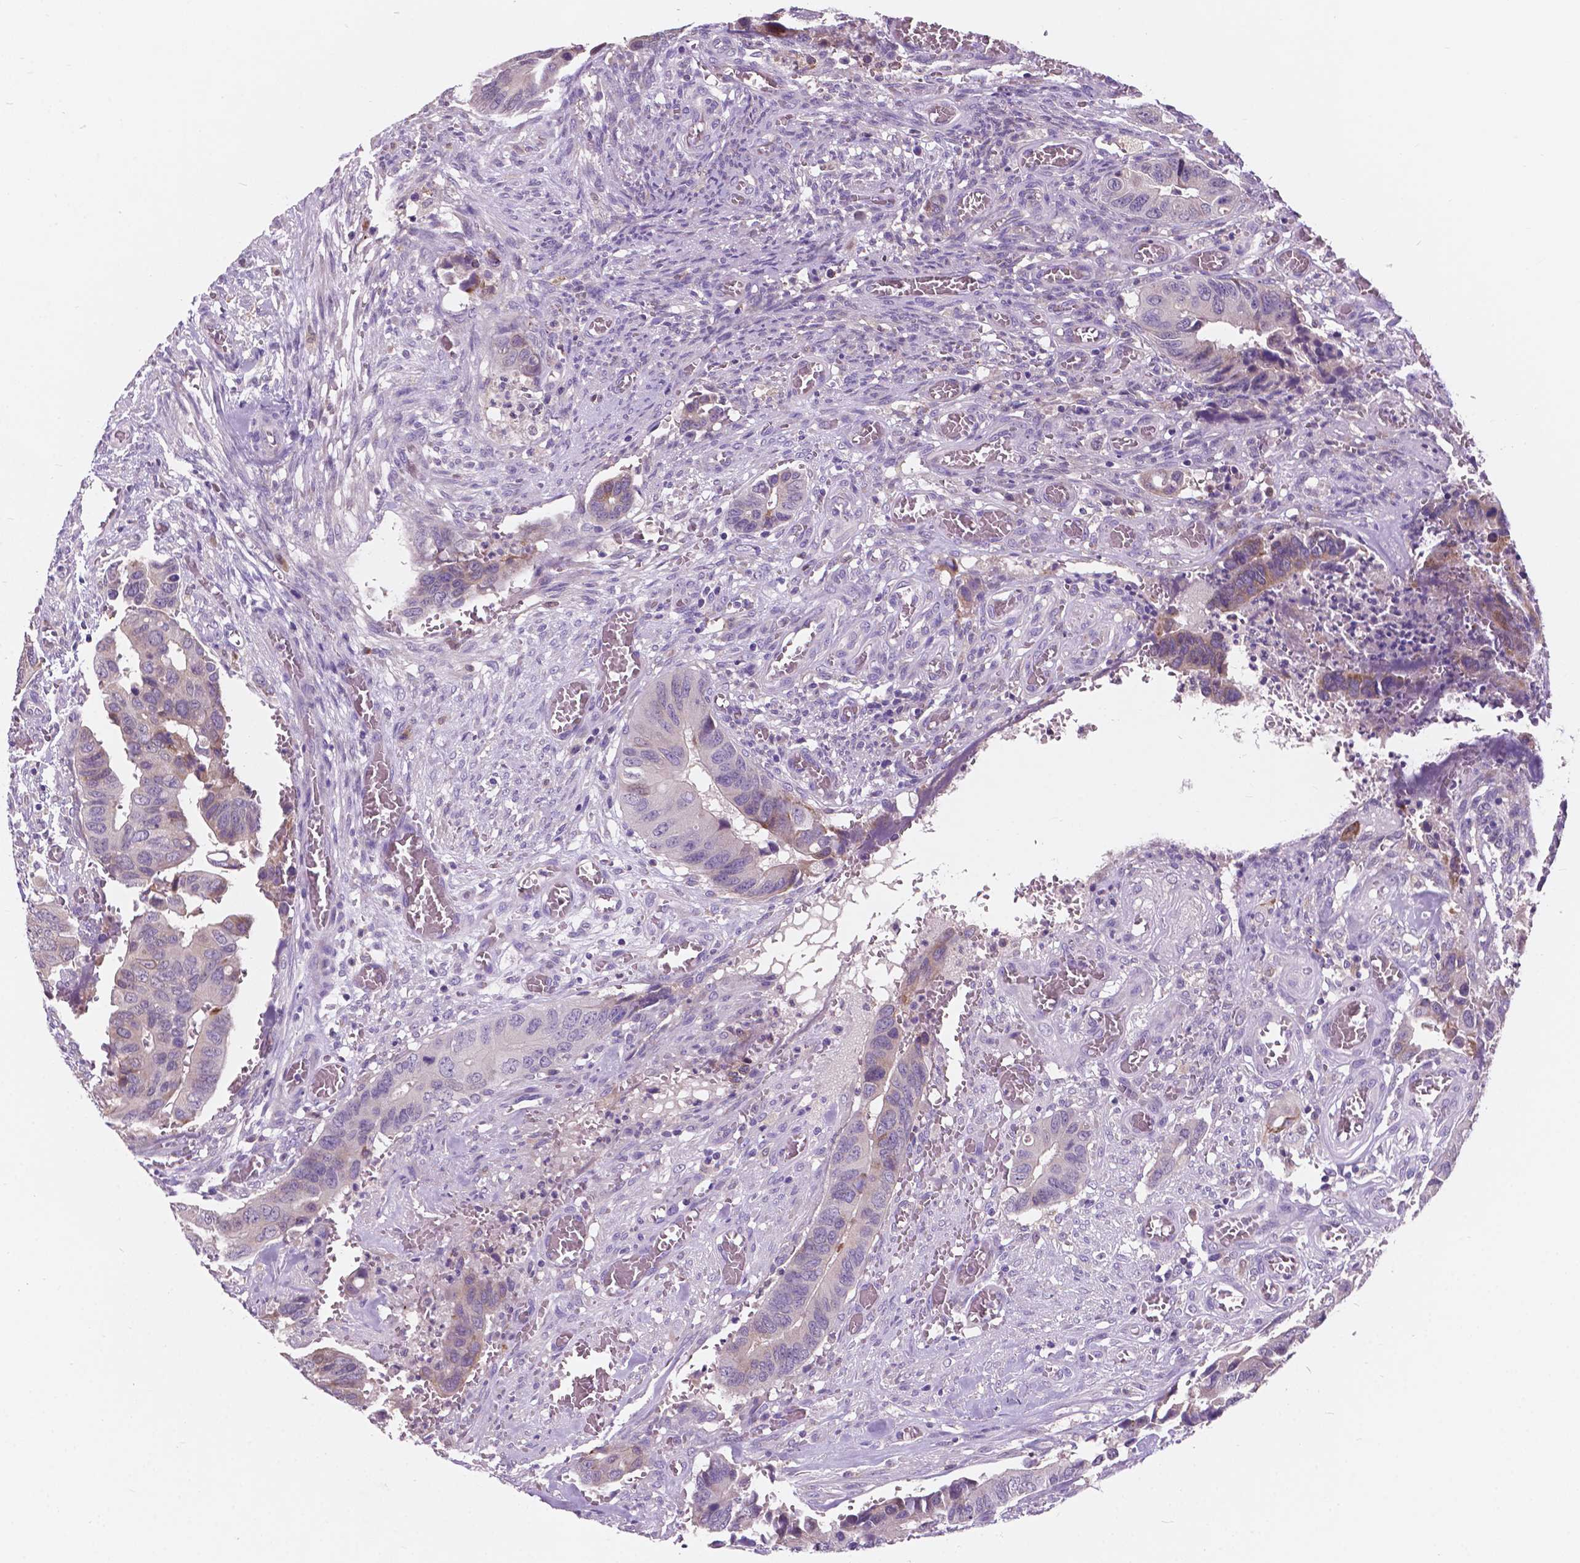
{"staining": {"intensity": "weak", "quantity": "25%-75%", "location": "cytoplasmic/membranous"}, "tissue": "colorectal cancer", "cell_type": "Tumor cells", "image_type": "cancer", "snomed": [{"axis": "morphology", "description": "Adenocarcinoma, NOS"}, {"axis": "topography", "description": "Colon"}], "caption": "DAB (3,3'-diaminobenzidine) immunohistochemical staining of human colorectal adenocarcinoma reveals weak cytoplasmic/membranous protein staining in about 25%-75% of tumor cells. (Brightfield microscopy of DAB IHC at high magnification).", "gene": "IREB2", "patient": {"sex": "male", "age": 49}}